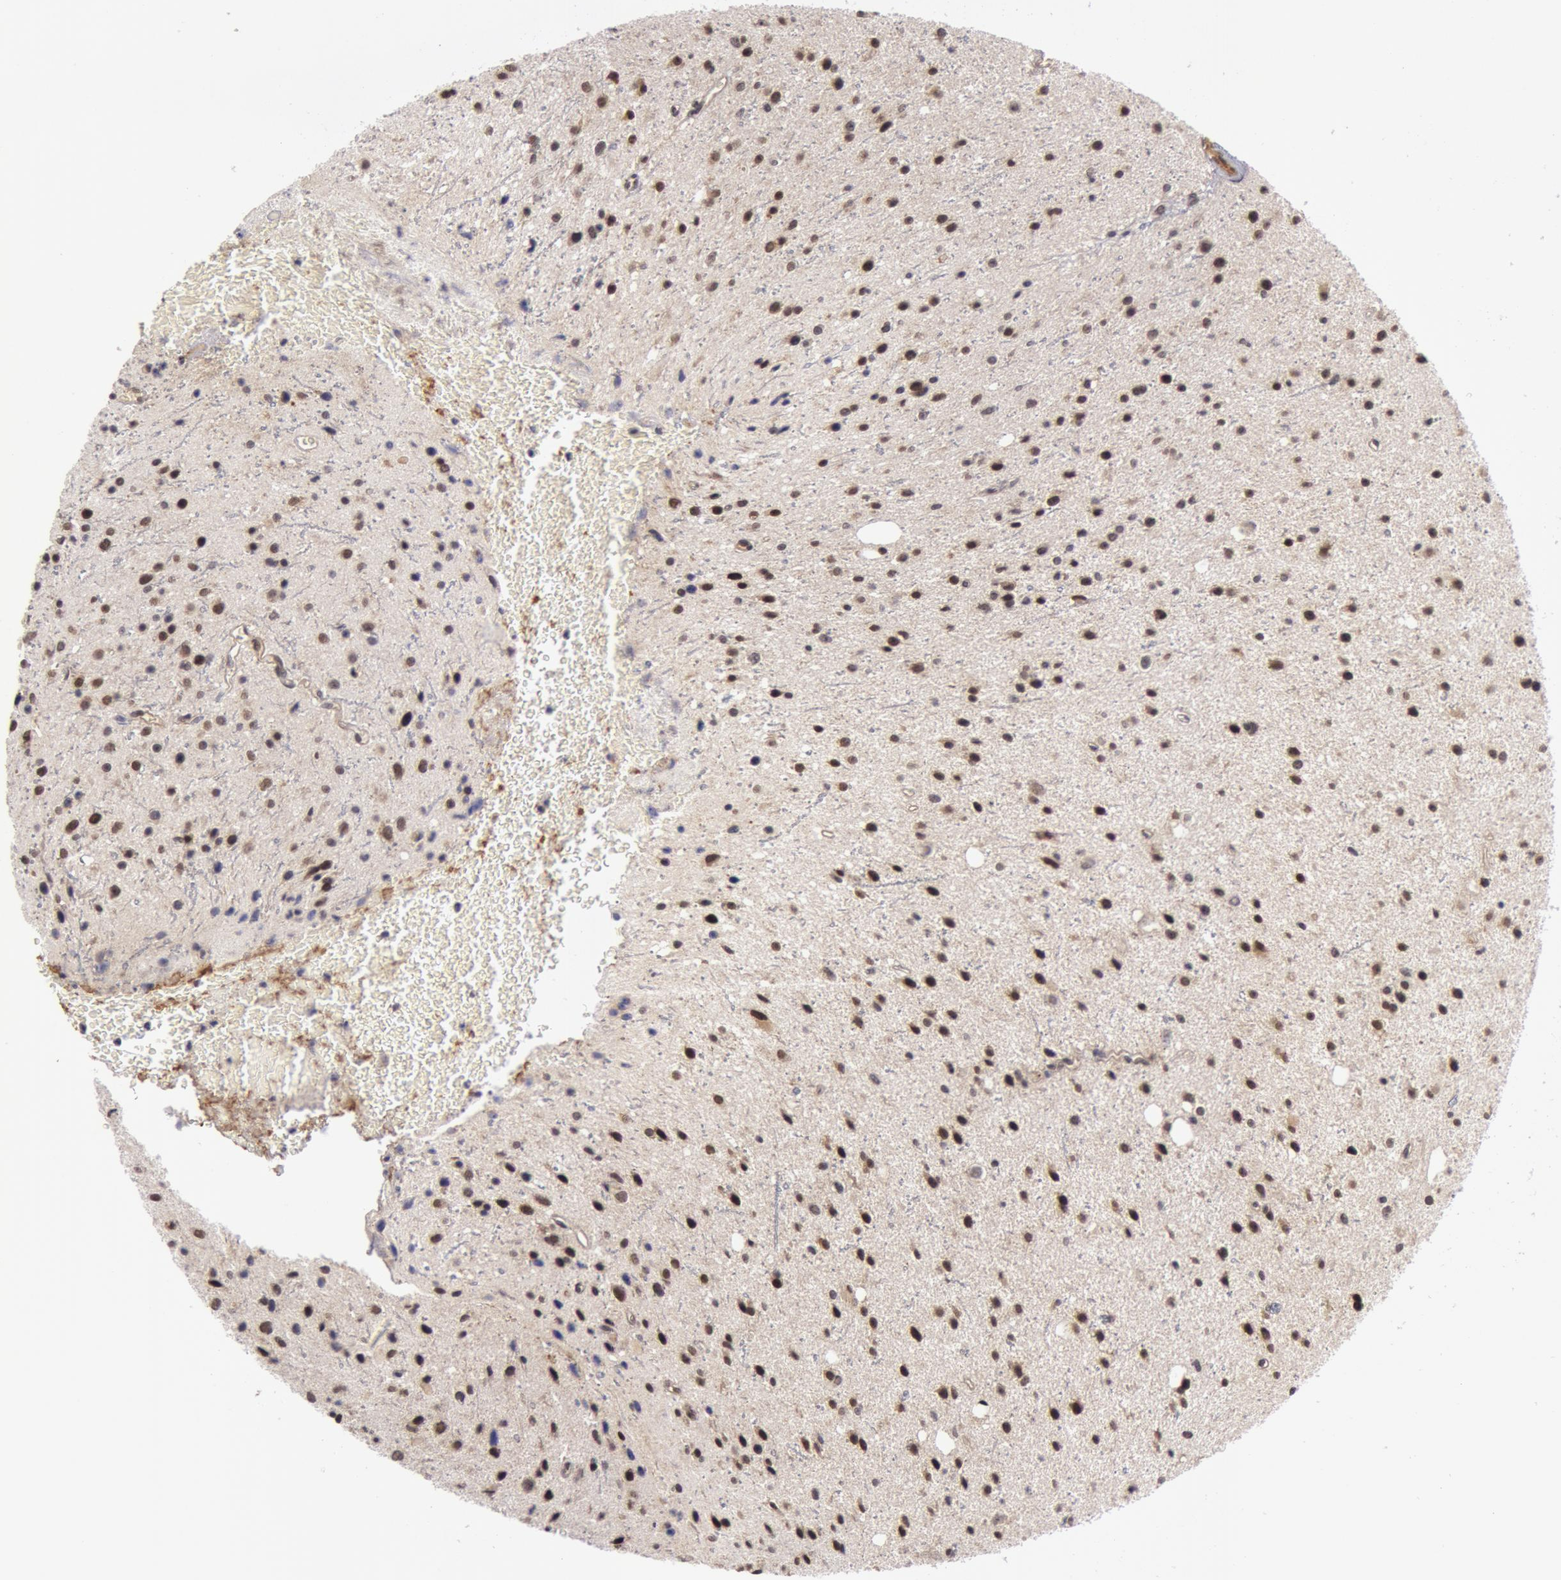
{"staining": {"intensity": "moderate", "quantity": "25%-75%", "location": "nuclear"}, "tissue": "glioma", "cell_type": "Tumor cells", "image_type": "cancer", "snomed": [{"axis": "morphology", "description": "Glioma, malignant, Low grade"}, {"axis": "topography", "description": "Brain"}], "caption": "Protein staining of glioma tissue demonstrates moderate nuclear positivity in approximately 25%-75% of tumor cells. The staining was performed using DAB (3,3'-diaminobenzidine), with brown indicating positive protein expression. Nuclei are stained blue with hematoxylin.", "gene": "SYTL4", "patient": {"sex": "female", "age": 46}}